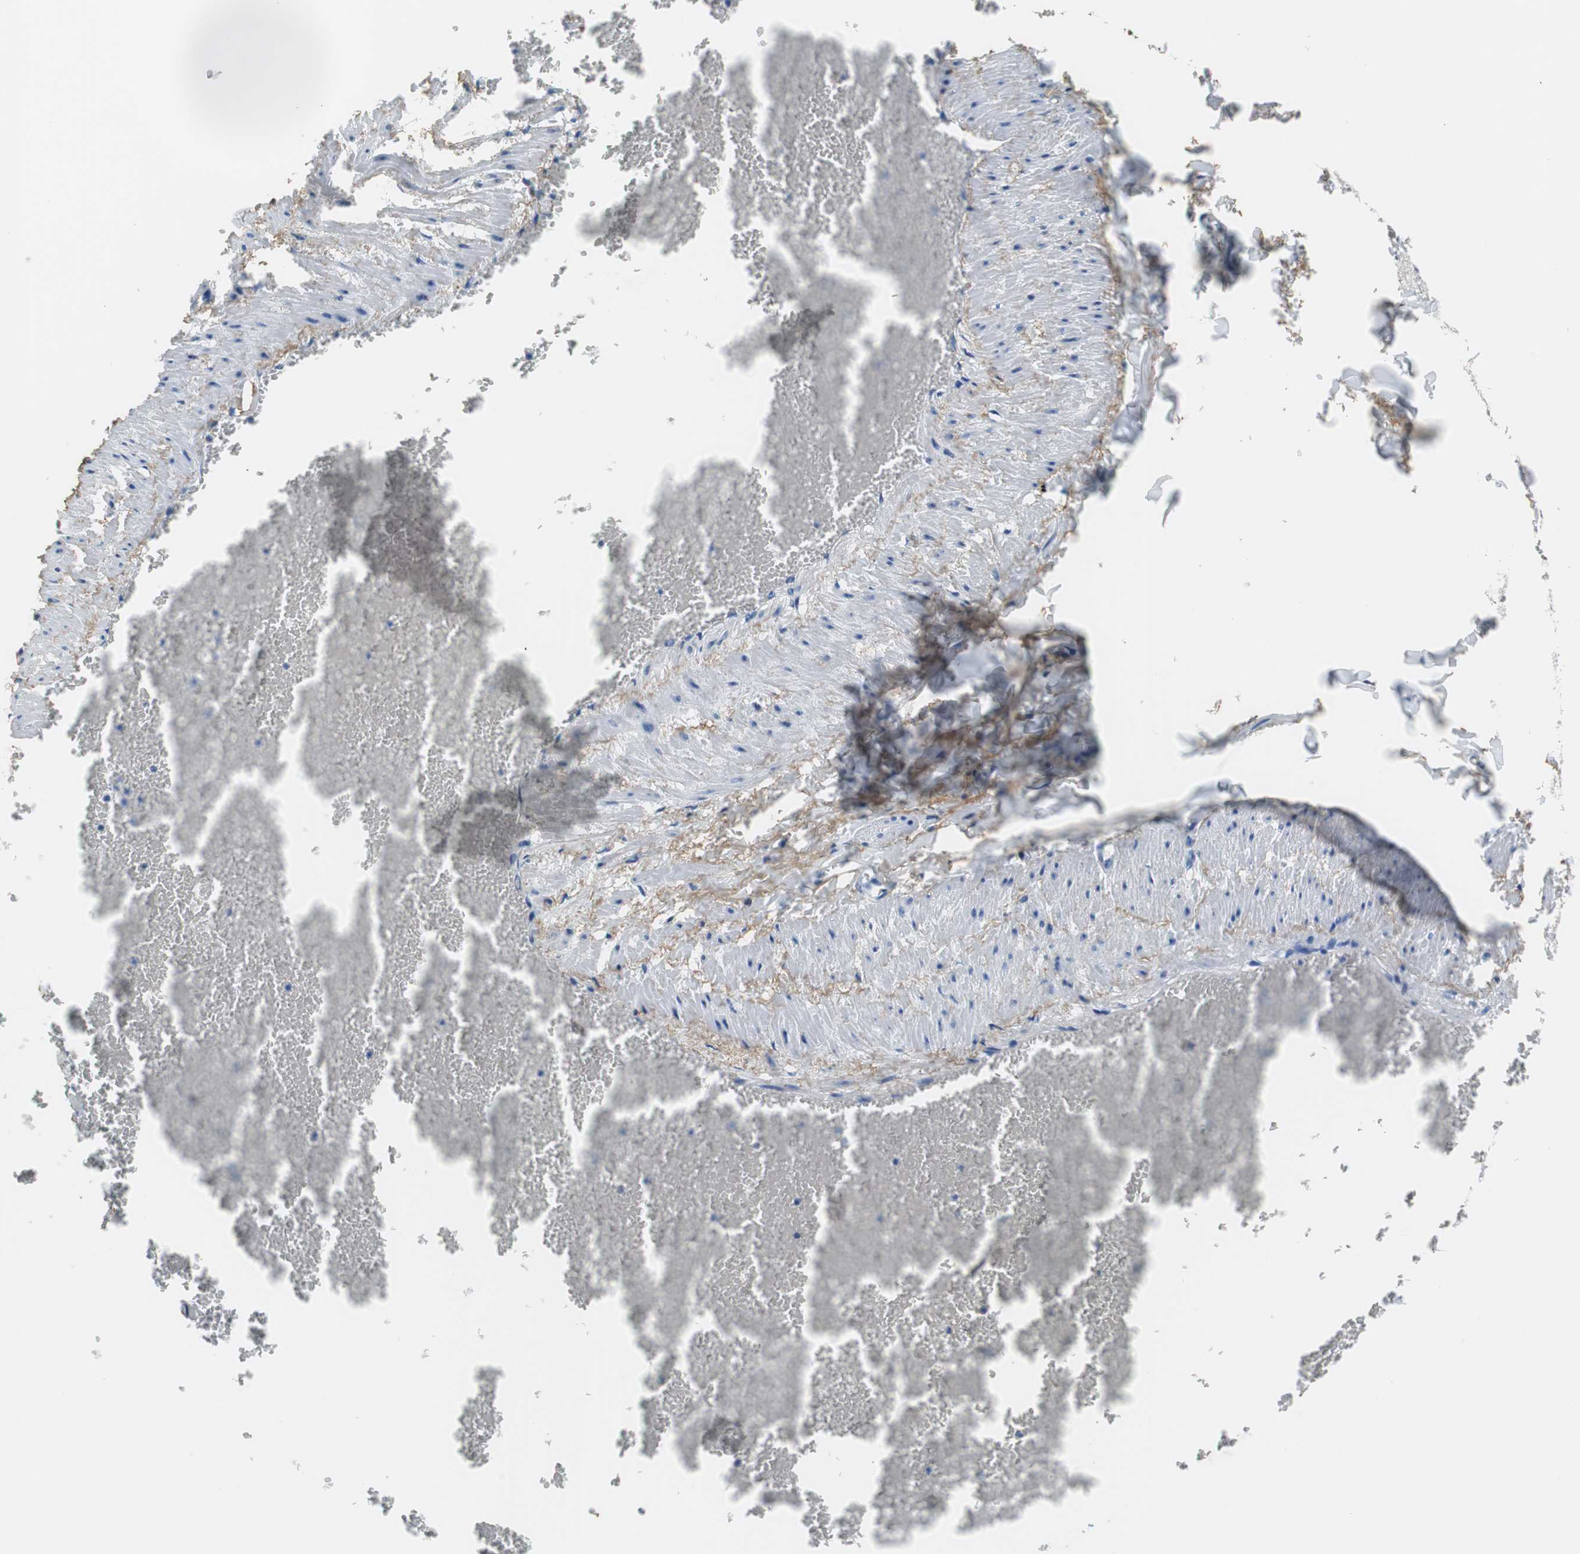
{"staining": {"intensity": "negative", "quantity": "none", "location": "none"}, "tissue": "adipose tissue", "cell_type": "Adipocytes", "image_type": "normal", "snomed": [{"axis": "morphology", "description": "Normal tissue, NOS"}, {"axis": "topography", "description": "Vascular tissue"}], "caption": "Immunohistochemical staining of unremarkable human adipose tissue reveals no significant positivity in adipocytes. Nuclei are stained in blue.", "gene": "MUC7", "patient": {"sex": "male", "age": 41}}